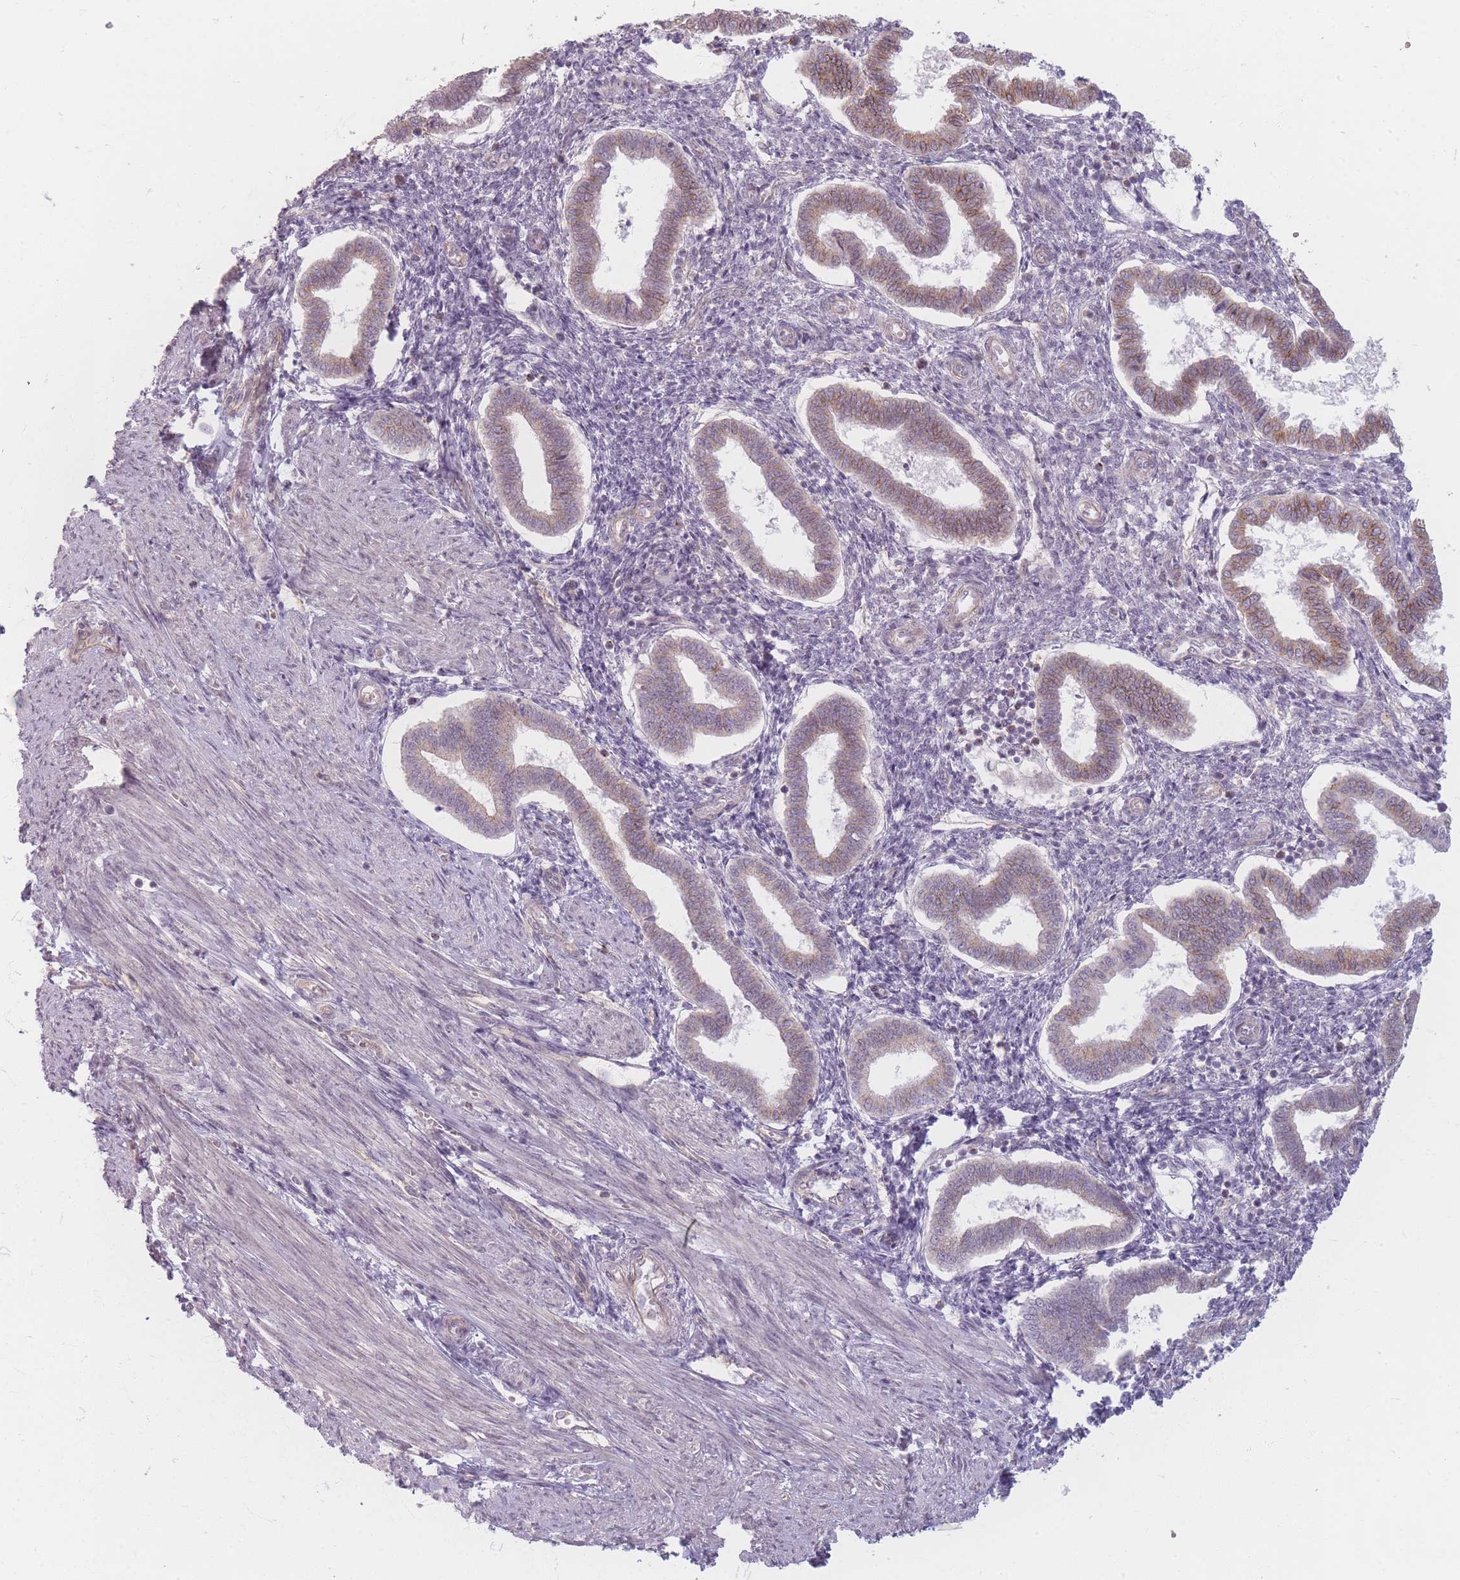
{"staining": {"intensity": "negative", "quantity": "none", "location": "none"}, "tissue": "endometrium", "cell_type": "Cells in endometrial stroma", "image_type": "normal", "snomed": [{"axis": "morphology", "description": "Normal tissue, NOS"}, {"axis": "topography", "description": "Endometrium"}], "caption": "Endometrium stained for a protein using immunohistochemistry (IHC) exhibits no staining cells in endometrial stroma.", "gene": "GABRA6", "patient": {"sex": "female", "age": 24}}